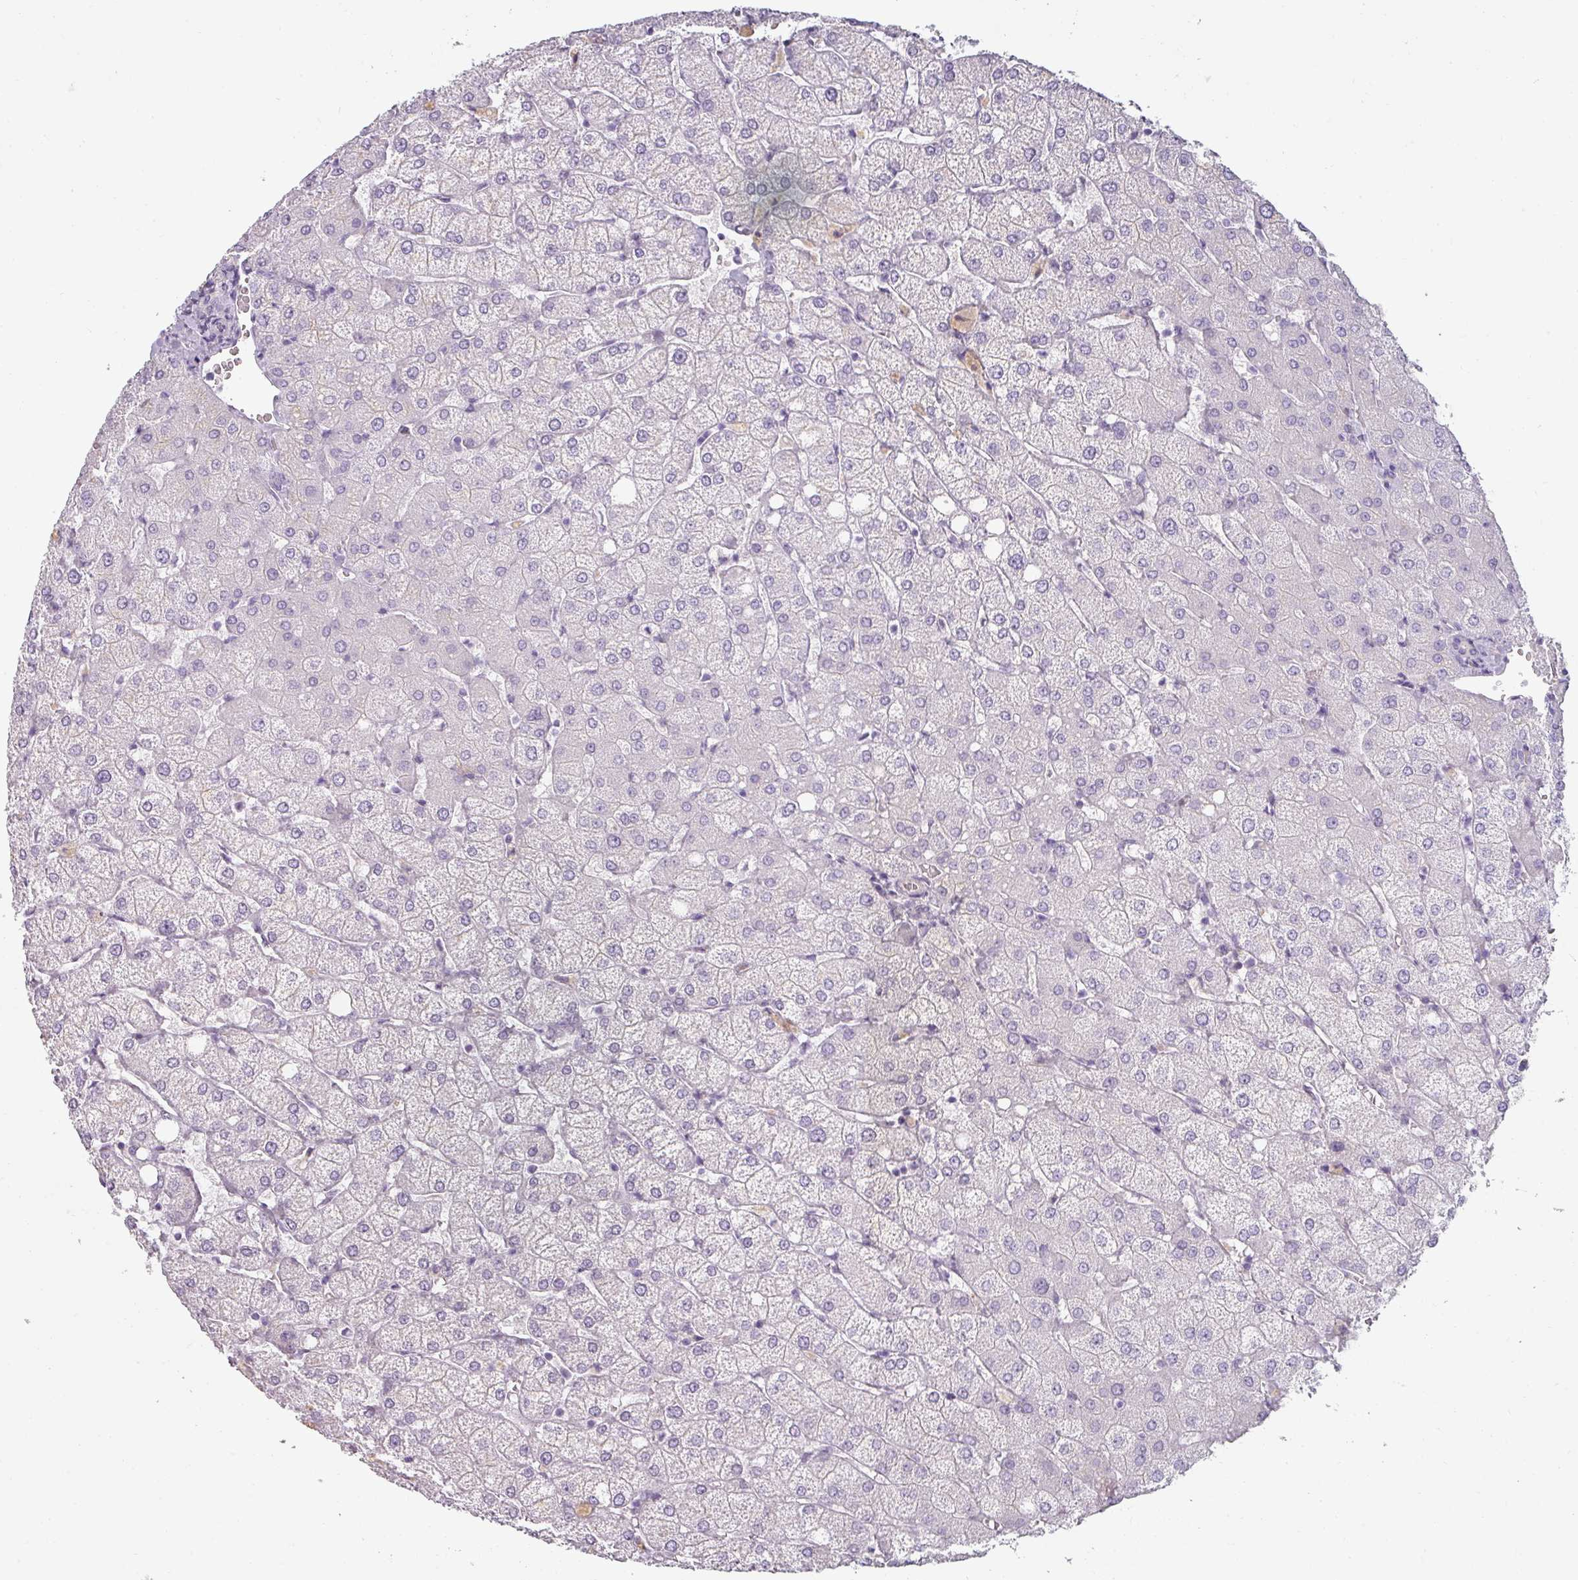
{"staining": {"intensity": "negative", "quantity": "none", "location": "none"}, "tissue": "liver", "cell_type": "Cholangiocytes", "image_type": "normal", "snomed": [{"axis": "morphology", "description": "Normal tissue, NOS"}, {"axis": "topography", "description": "Liver"}], "caption": "Immunohistochemistry (IHC) micrograph of unremarkable liver stained for a protein (brown), which demonstrates no positivity in cholangiocytes.", "gene": "ASB1", "patient": {"sex": "female", "age": 54}}